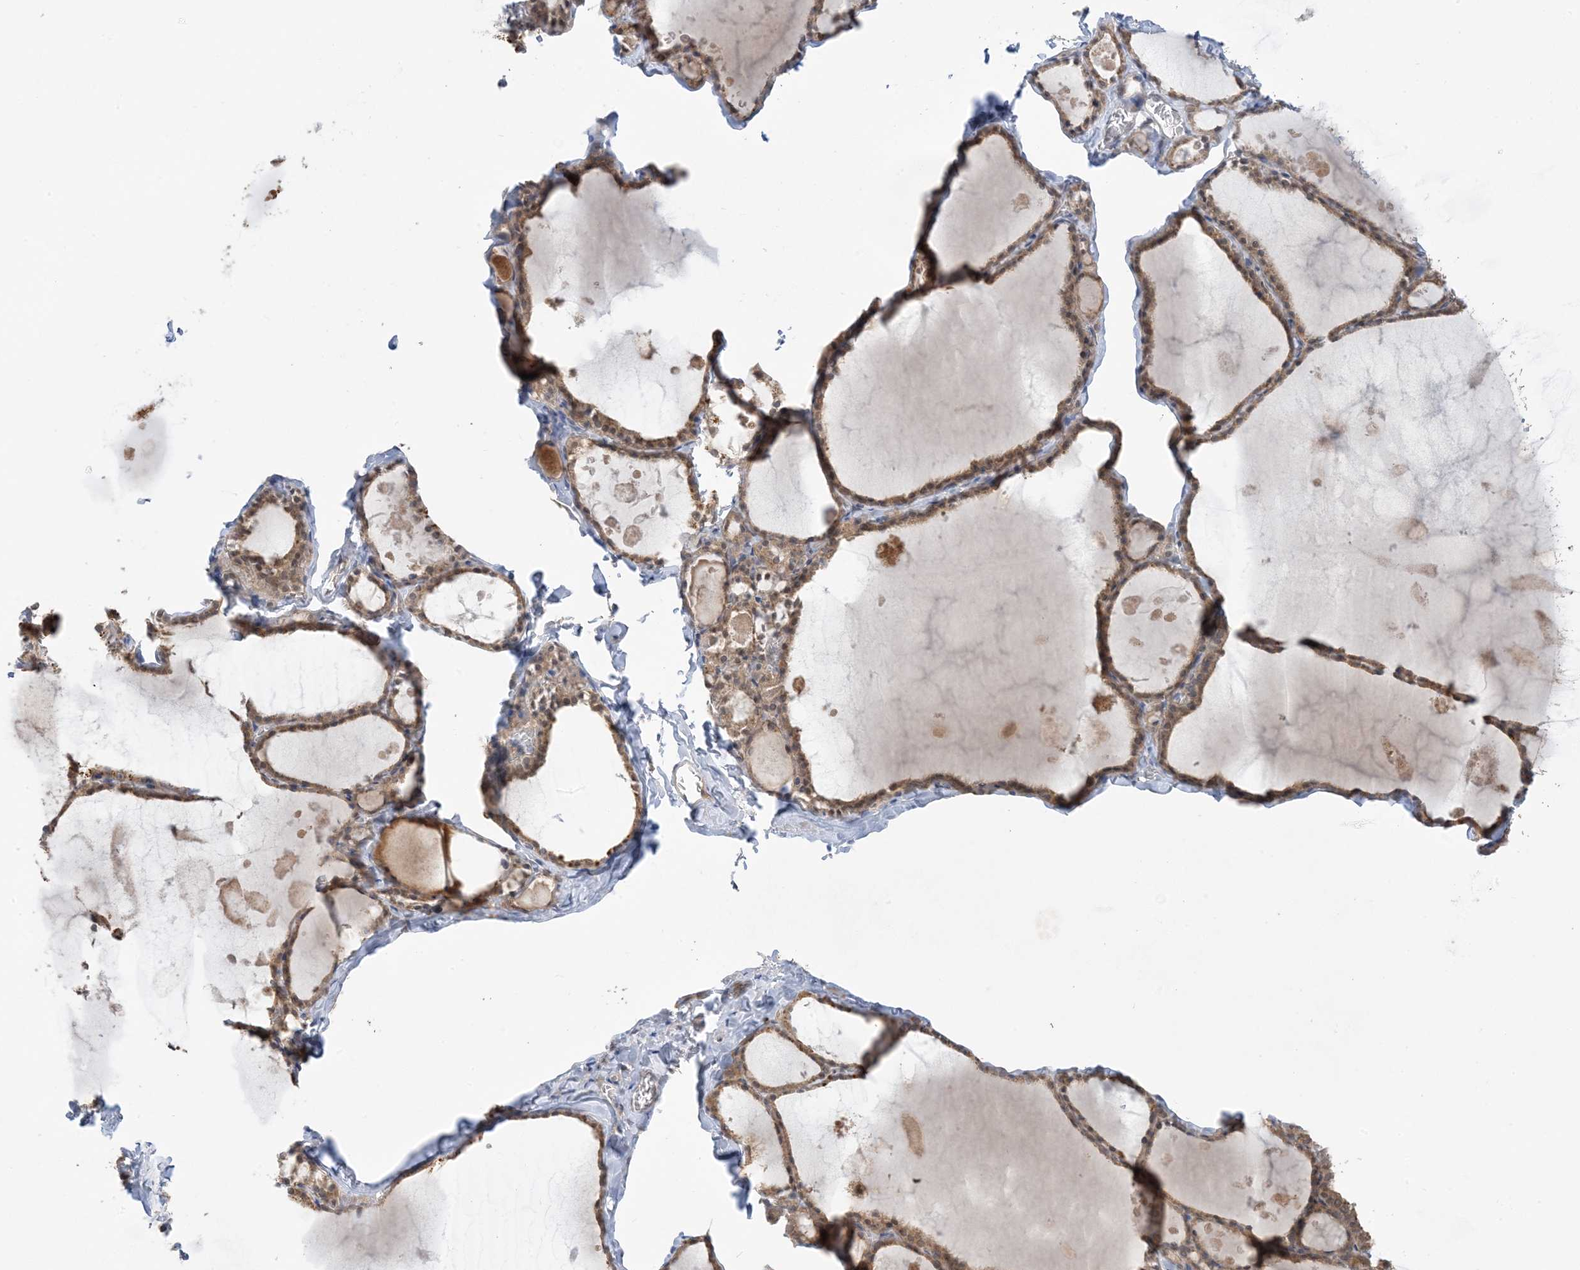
{"staining": {"intensity": "moderate", "quantity": ">75%", "location": "cytoplasmic/membranous"}, "tissue": "thyroid gland", "cell_type": "Glandular cells", "image_type": "normal", "snomed": [{"axis": "morphology", "description": "Normal tissue, NOS"}, {"axis": "topography", "description": "Thyroid gland"}], "caption": "Immunohistochemical staining of unremarkable human thyroid gland reveals >75% levels of moderate cytoplasmic/membranous protein positivity in approximately >75% of glandular cells.", "gene": "WDR26", "patient": {"sex": "male", "age": 56}}